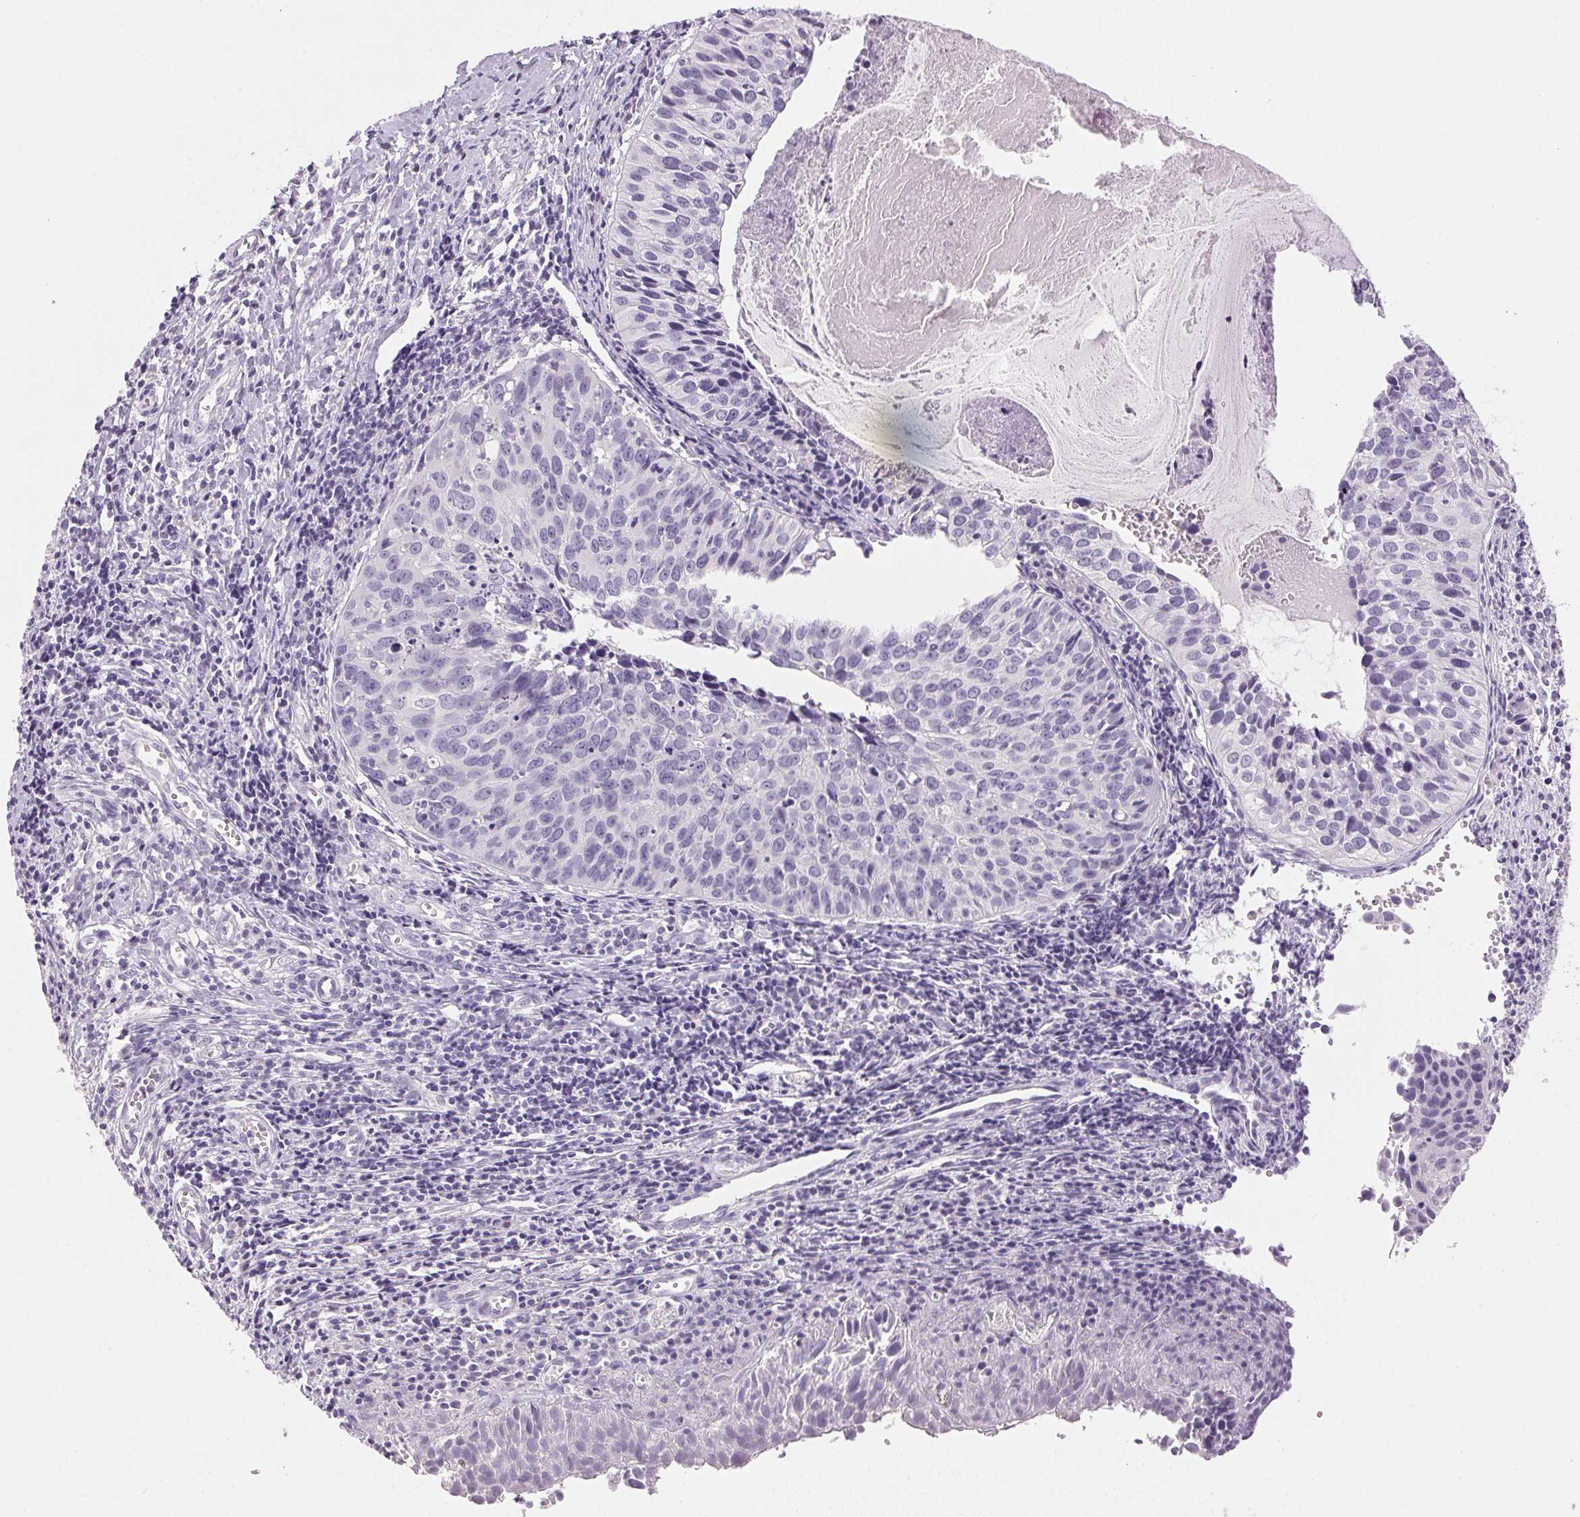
{"staining": {"intensity": "negative", "quantity": "none", "location": "none"}, "tissue": "cervical cancer", "cell_type": "Tumor cells", "image_type": "cancer", "snomed": [{"axis": "morphology", "description": "Squamous cell carcinoma, NOS"}, {"axis": "topography", "description": "Cervix"}], "caption": "High power microscopy image of an IHC image of cervical squamous cell carcinoma, revealing no significant expression in tumor cells.", "gene": "IGFBP1", "patient": {"sex": "female", "age": 31}}